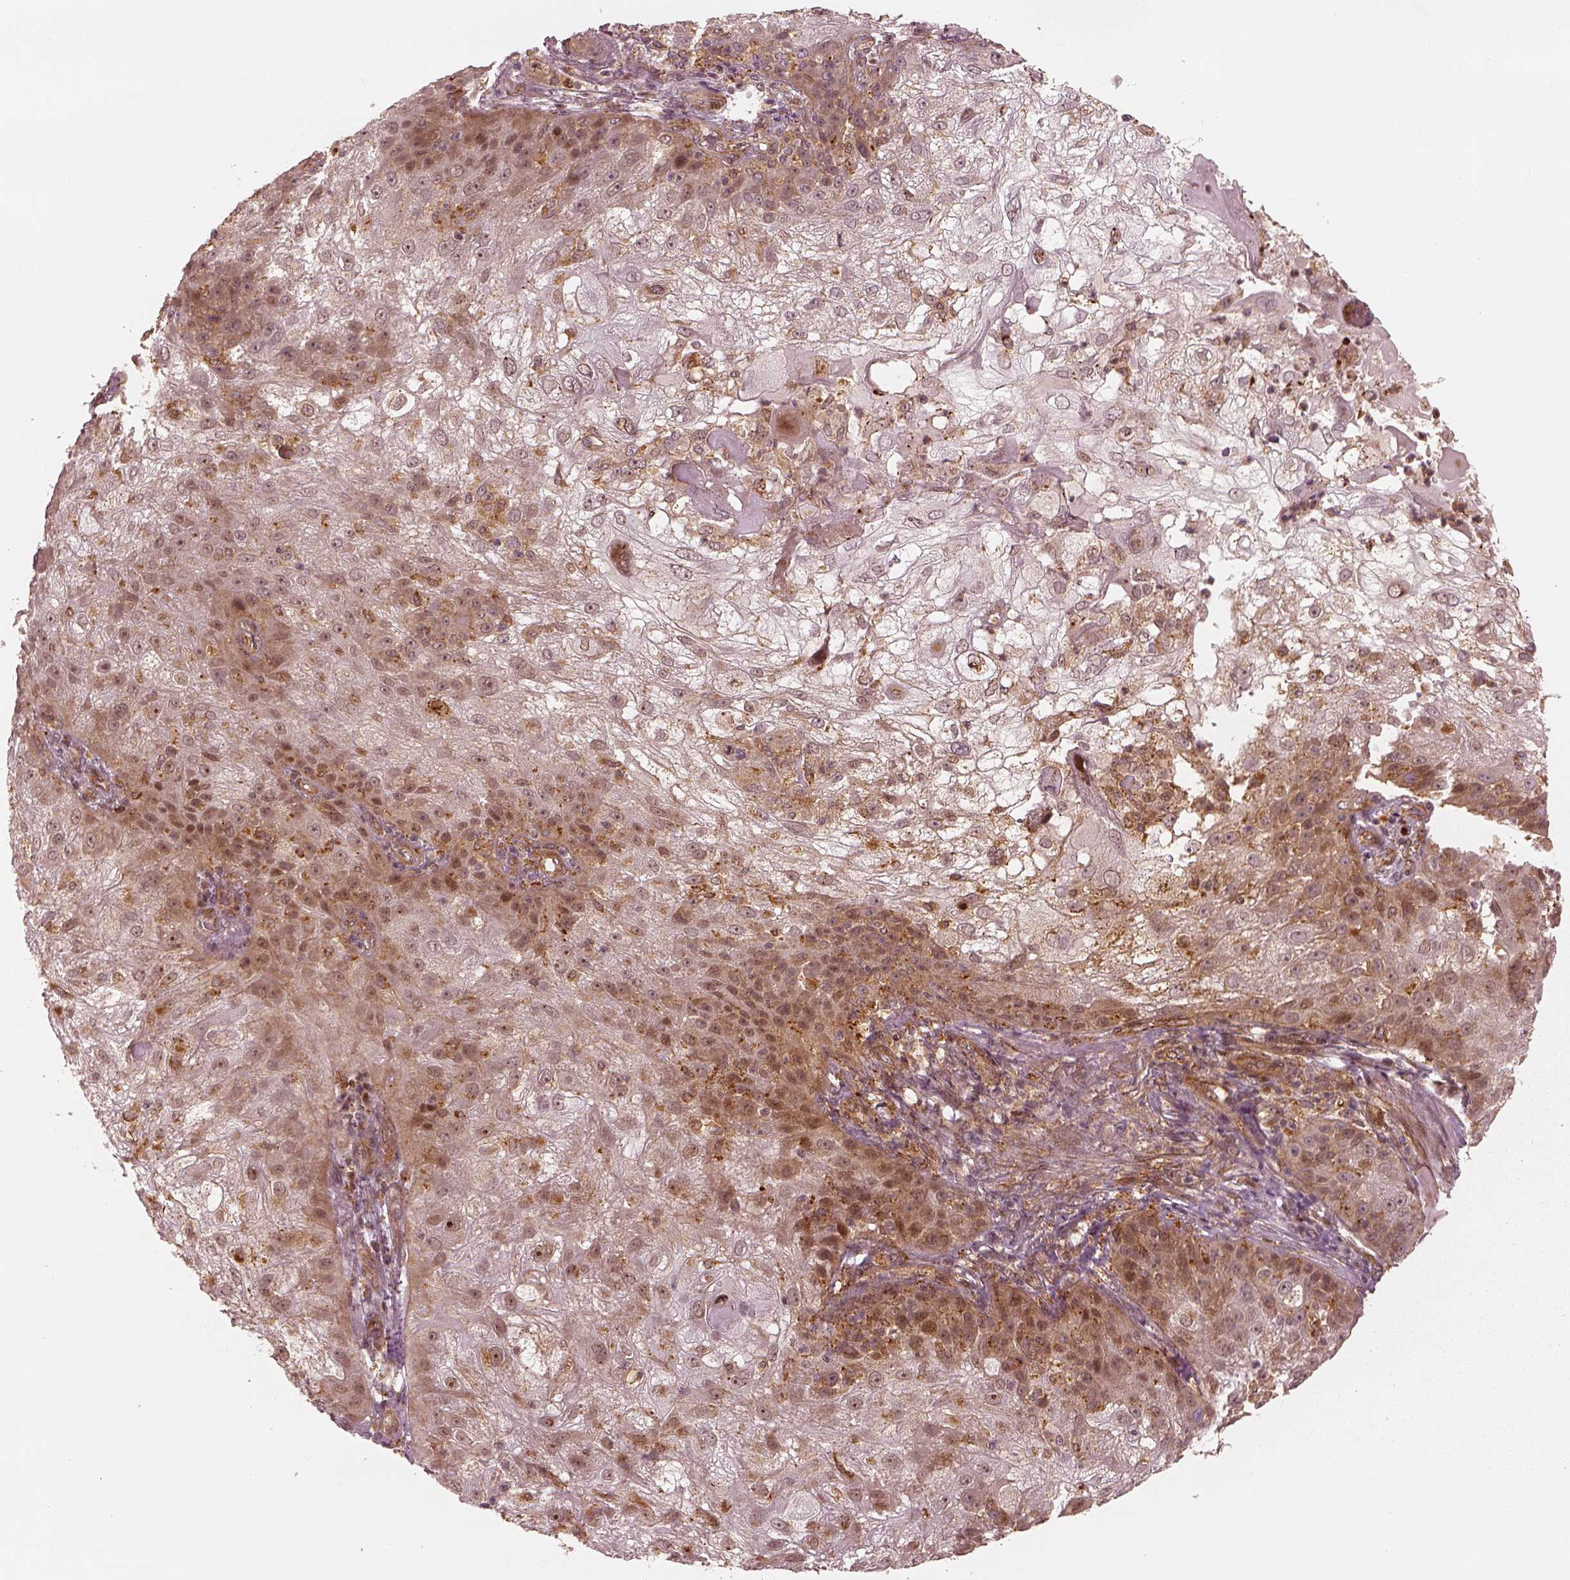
{"staining": {"intensity": "moderate", "quantity": "25%-75%", "location": "cytoplasmic/membranous"}, "tissue": "skin cancer", "cell_type": "Tumor cells", "image_type": "cancer", "snomed": [{"axis": "morphology", "description": "Normal tissue, NOS"}, {"axis": "morphology", "description": "Squamous cell carcinoma, NOS"}, {"axis": "topography", "description": "Skin"}], "caption": "The histopathology image exhibits staining of skin squamous cell carcinoma, revealing moderate cytoplasmic/membranous protein expression (brown color) within tumor cells. The protein is stained brown, and the nuclei are stained in blue (DAB IHC with brightfield microscopy, high magnification).", "gene": "SLC12A9", "patient": {"sex": "female", "age": 83}}